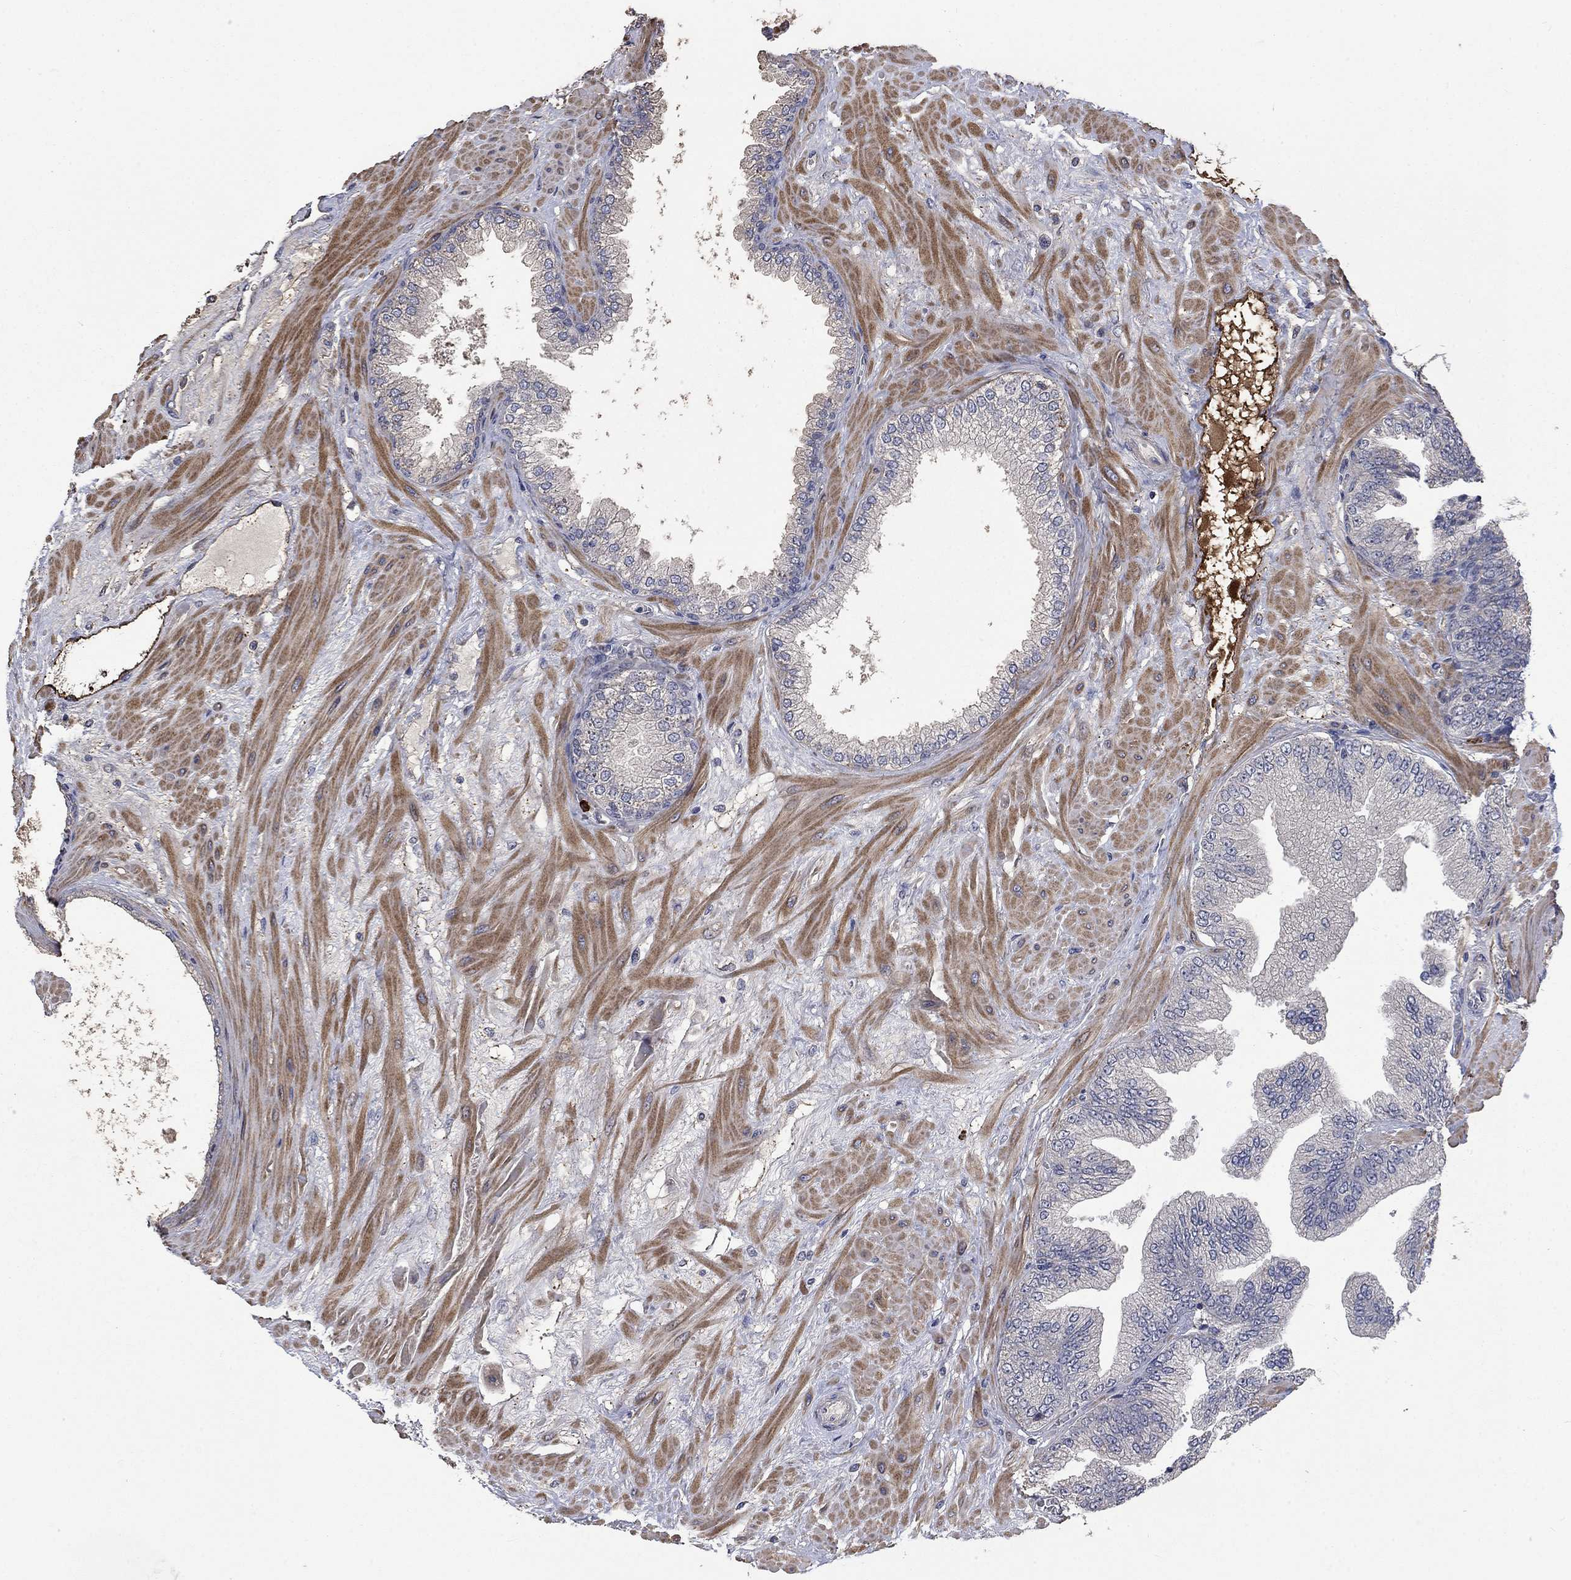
{"staining": {"intensity": "negative", "quantity": "none", "location": "none"}, "tissue": "prostate cancer", "cell_type": "Tumor cells", "image_type": "cancer", "snomed": [{"axis": "morphology", "description": "Adenocarcinoma, Low grade"}, {"axis": "topography", "description": "Prostate"}], "caption": "DAB (3,3'-diaminobenzidine) immunohistochemical staining of prostate cancer shows no significant positivity in tumor cells. The staining is performed using DAB brown chromogen with nuclei counter-stained in using hematoxylin.", "gene": "VCAN", "patient": {"sex": "male", "age": 72}}